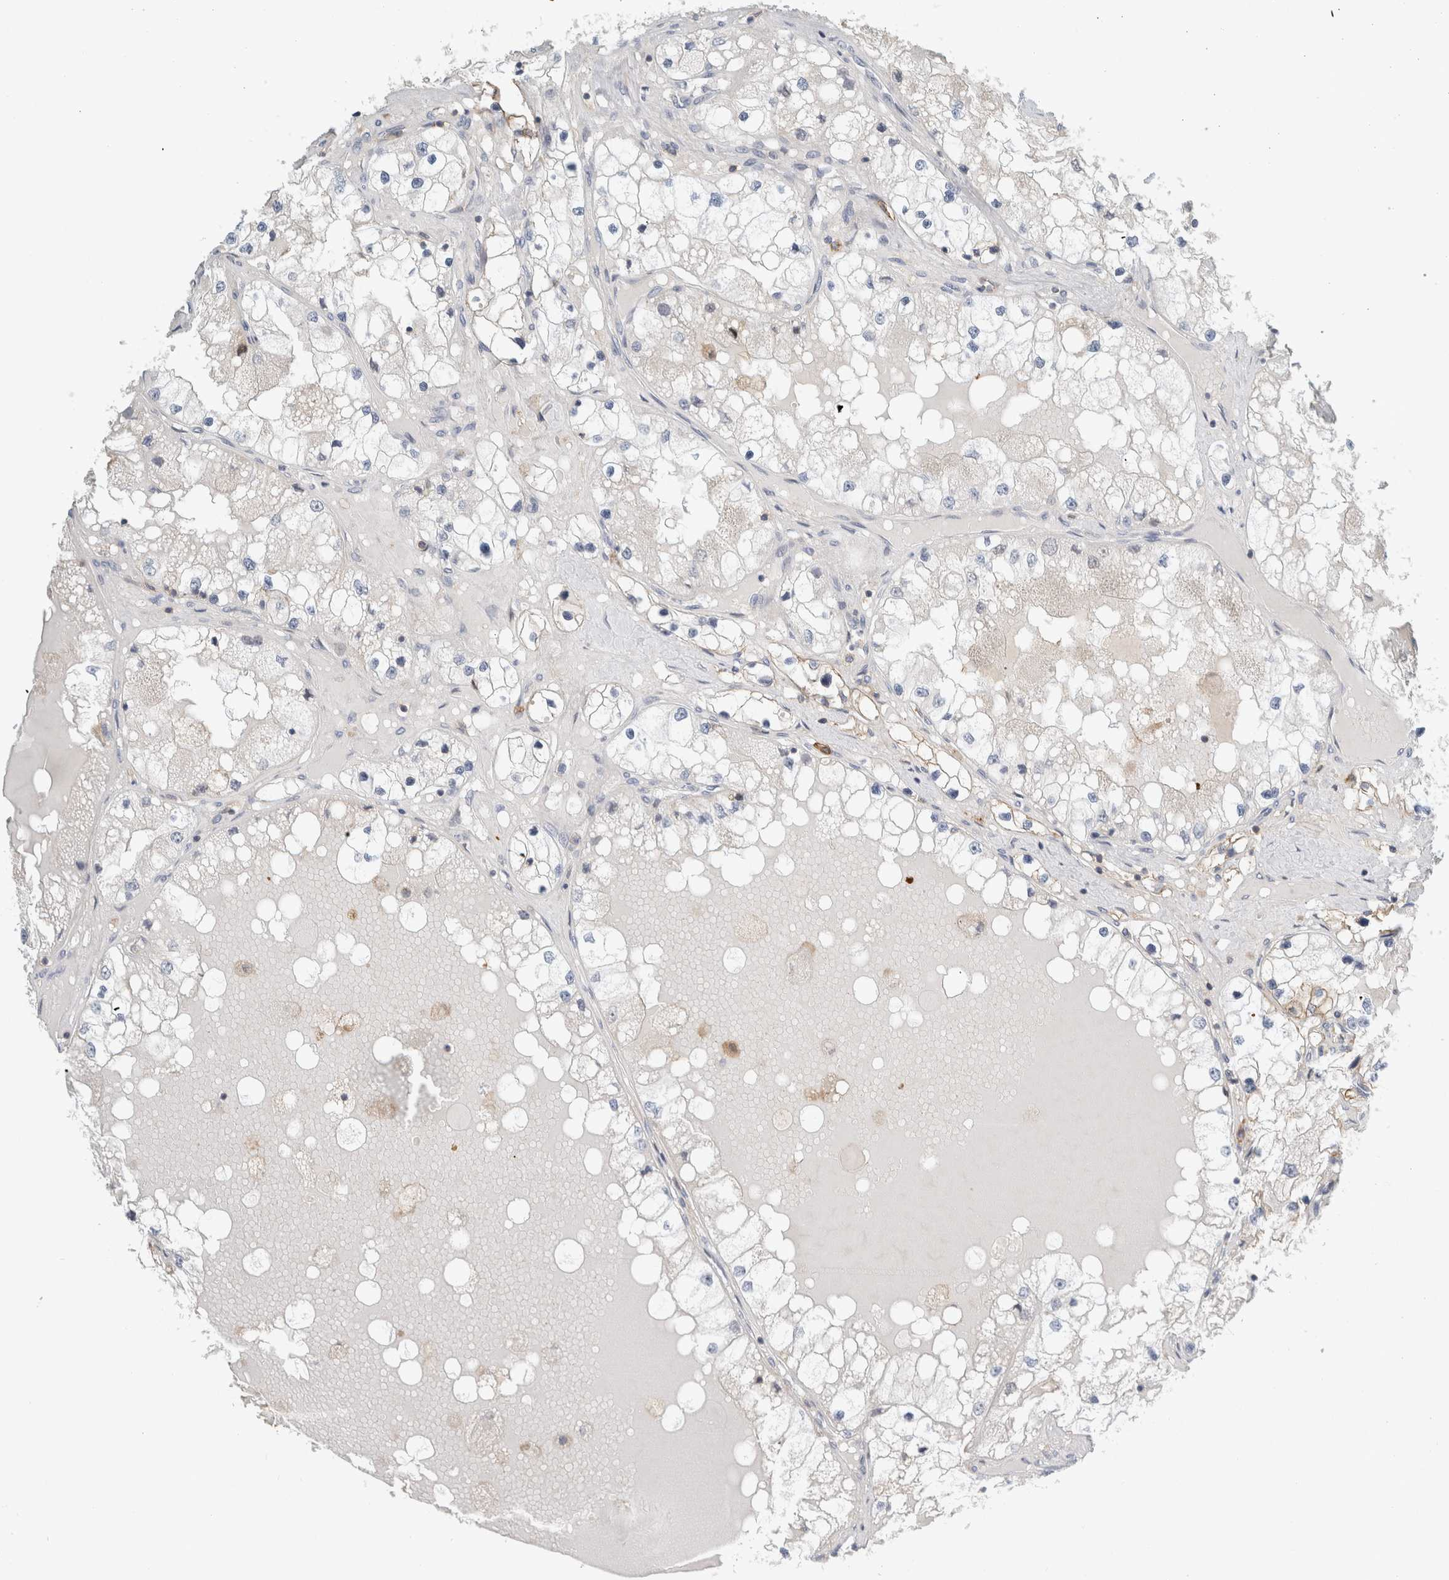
{"staining": {"intensity": "negative", "quantity": "none", "location": "none"}, "tissue": "renal cancer", "cell_type": "Tumor cells", "image_type": "cancer", "snomed": [{"axis": "morphology", "description": "Adenocarcinoma, NOS"}, {"axis": "topography", "description": "Kidney"}], "caption": "Tumor cells show no significant staining in renal adenocarcinoma.", "gene": "ERCC6L2", "patient": {"sex": "male", "age": 68}}